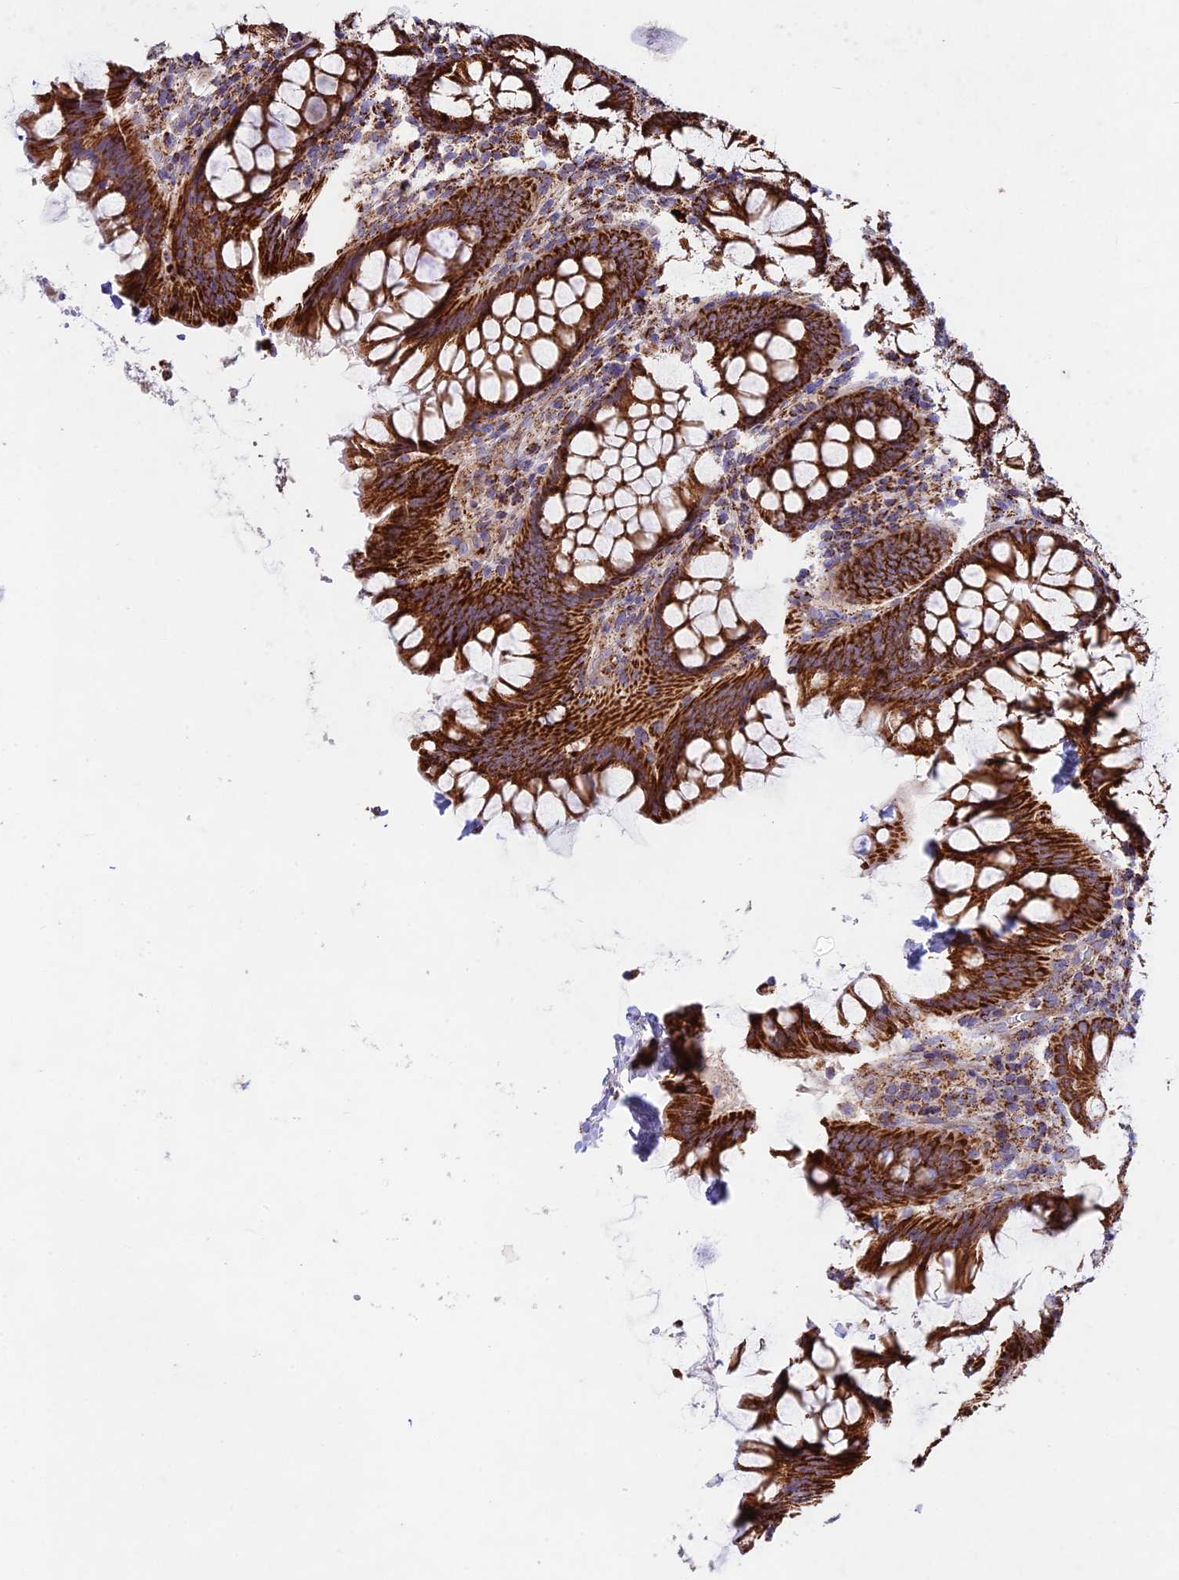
{"staining": {"intensity": "moderate", "quantity": ">75%", "location": "cytoplasmic/membranous"}, "tissue": "colon", "cell_type": "Endothelial cells", "image_type": "normal", "snomed": [{"axis": "morphology", "description": "Normal tissue, NOS"}, {"axis": "topography", "description": "Colon"}], "caption": "Human colon stained with a brown dye shows moderate cytoplasmic/membranous positive expression in approximately >75% of endothelial cells.", "gene": "KHDC3L", "patient": {"sex": "female", "age": 79}}